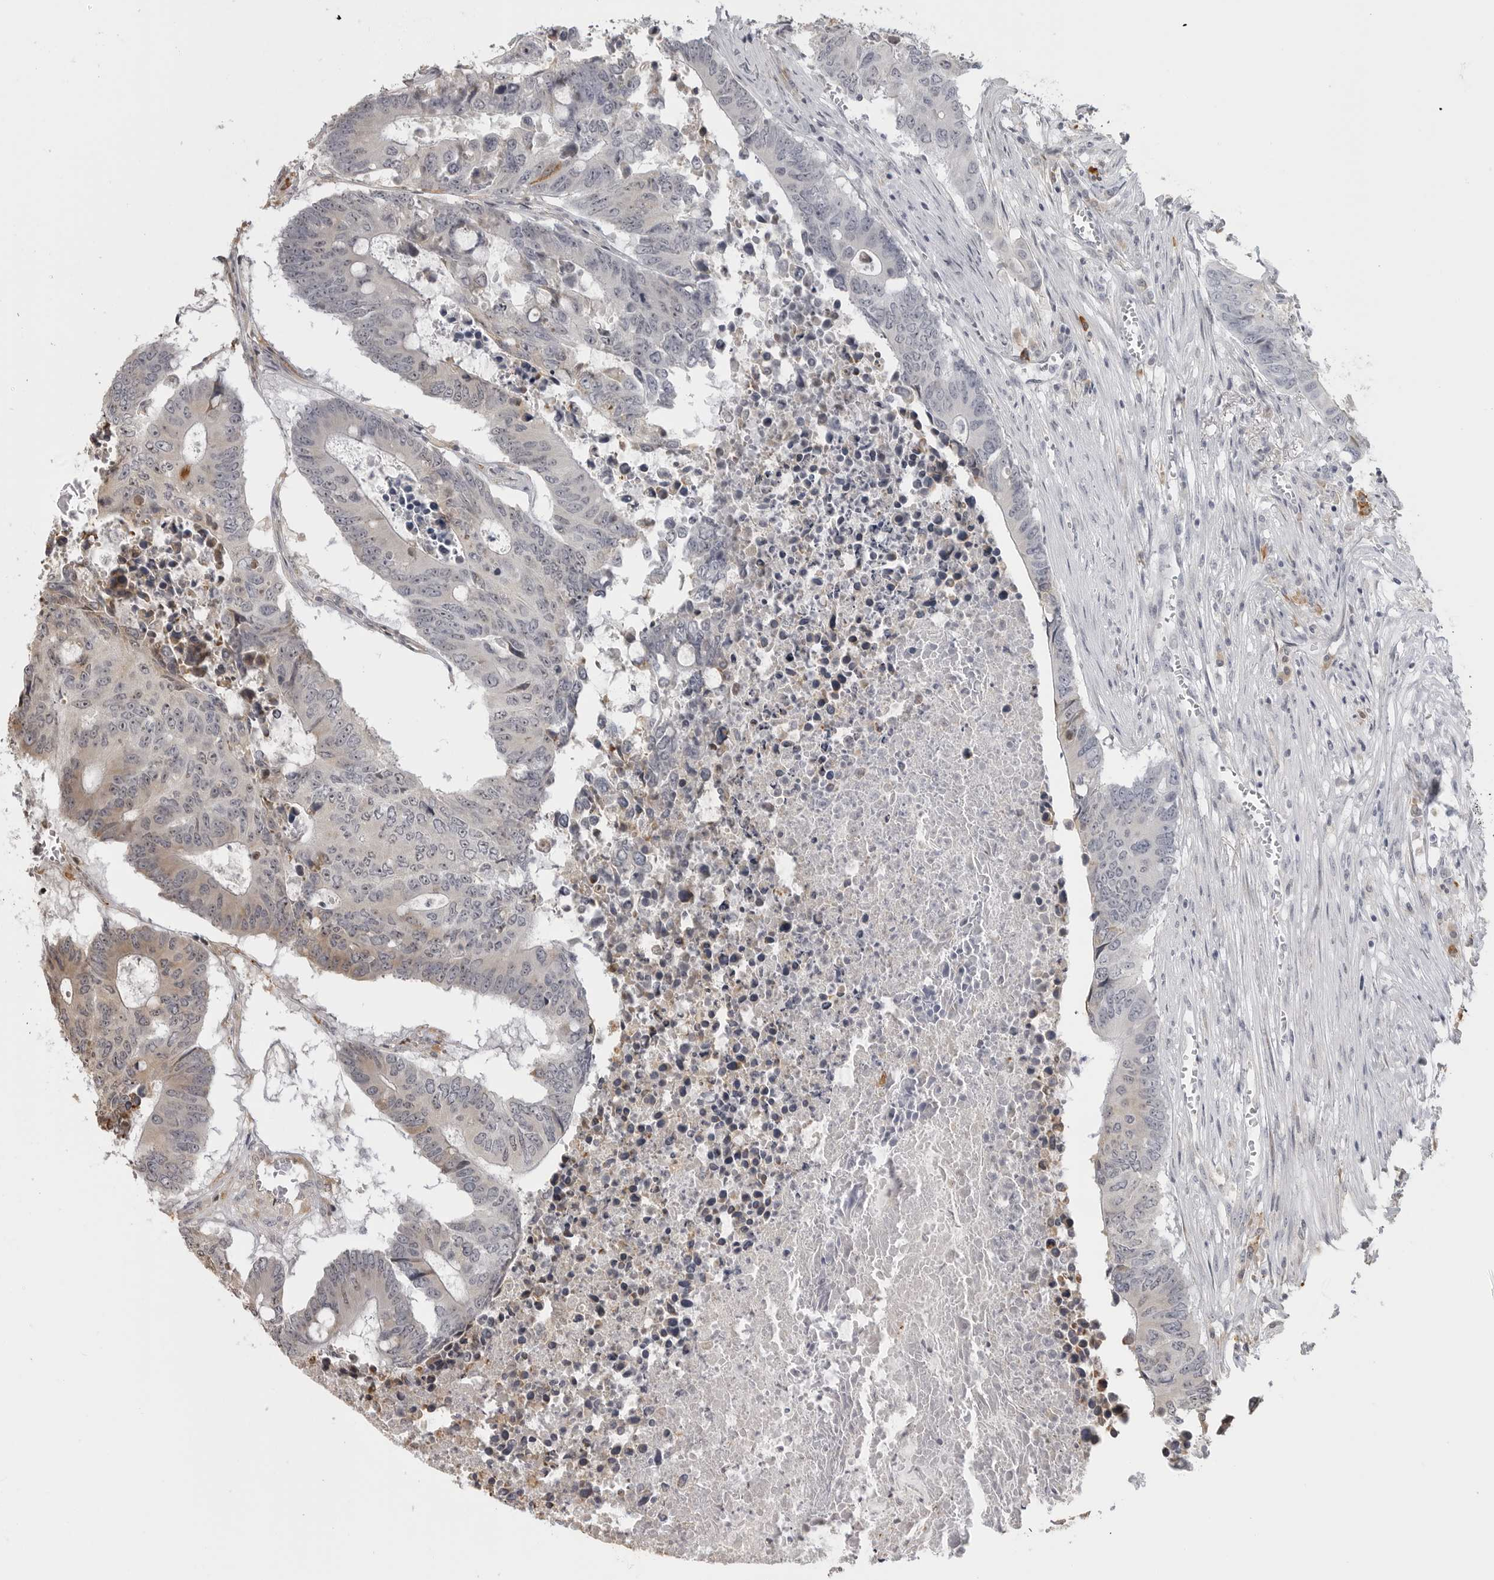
{"staining": {"intensity": "moderate", "quantity": "<25%", "location": "cytoplasmic/membranous,nuclear"}, "tissue": "colorectal cancer", "cell_type": "Tumor cells", "image_type": "cancer", "snomed": [{"axis": "morphology", "description": "Adenocarcinoma, NOS"}, {"axis": "topography", "description": "Colon"}], "caption": "Tumor cells reveal moderate cytoplasmic/membranous and nuclear positivity in about <25% of cells in colorectal cancer.", "gene": "IDO1", "patient": {"sex": "male", "age": 87}}